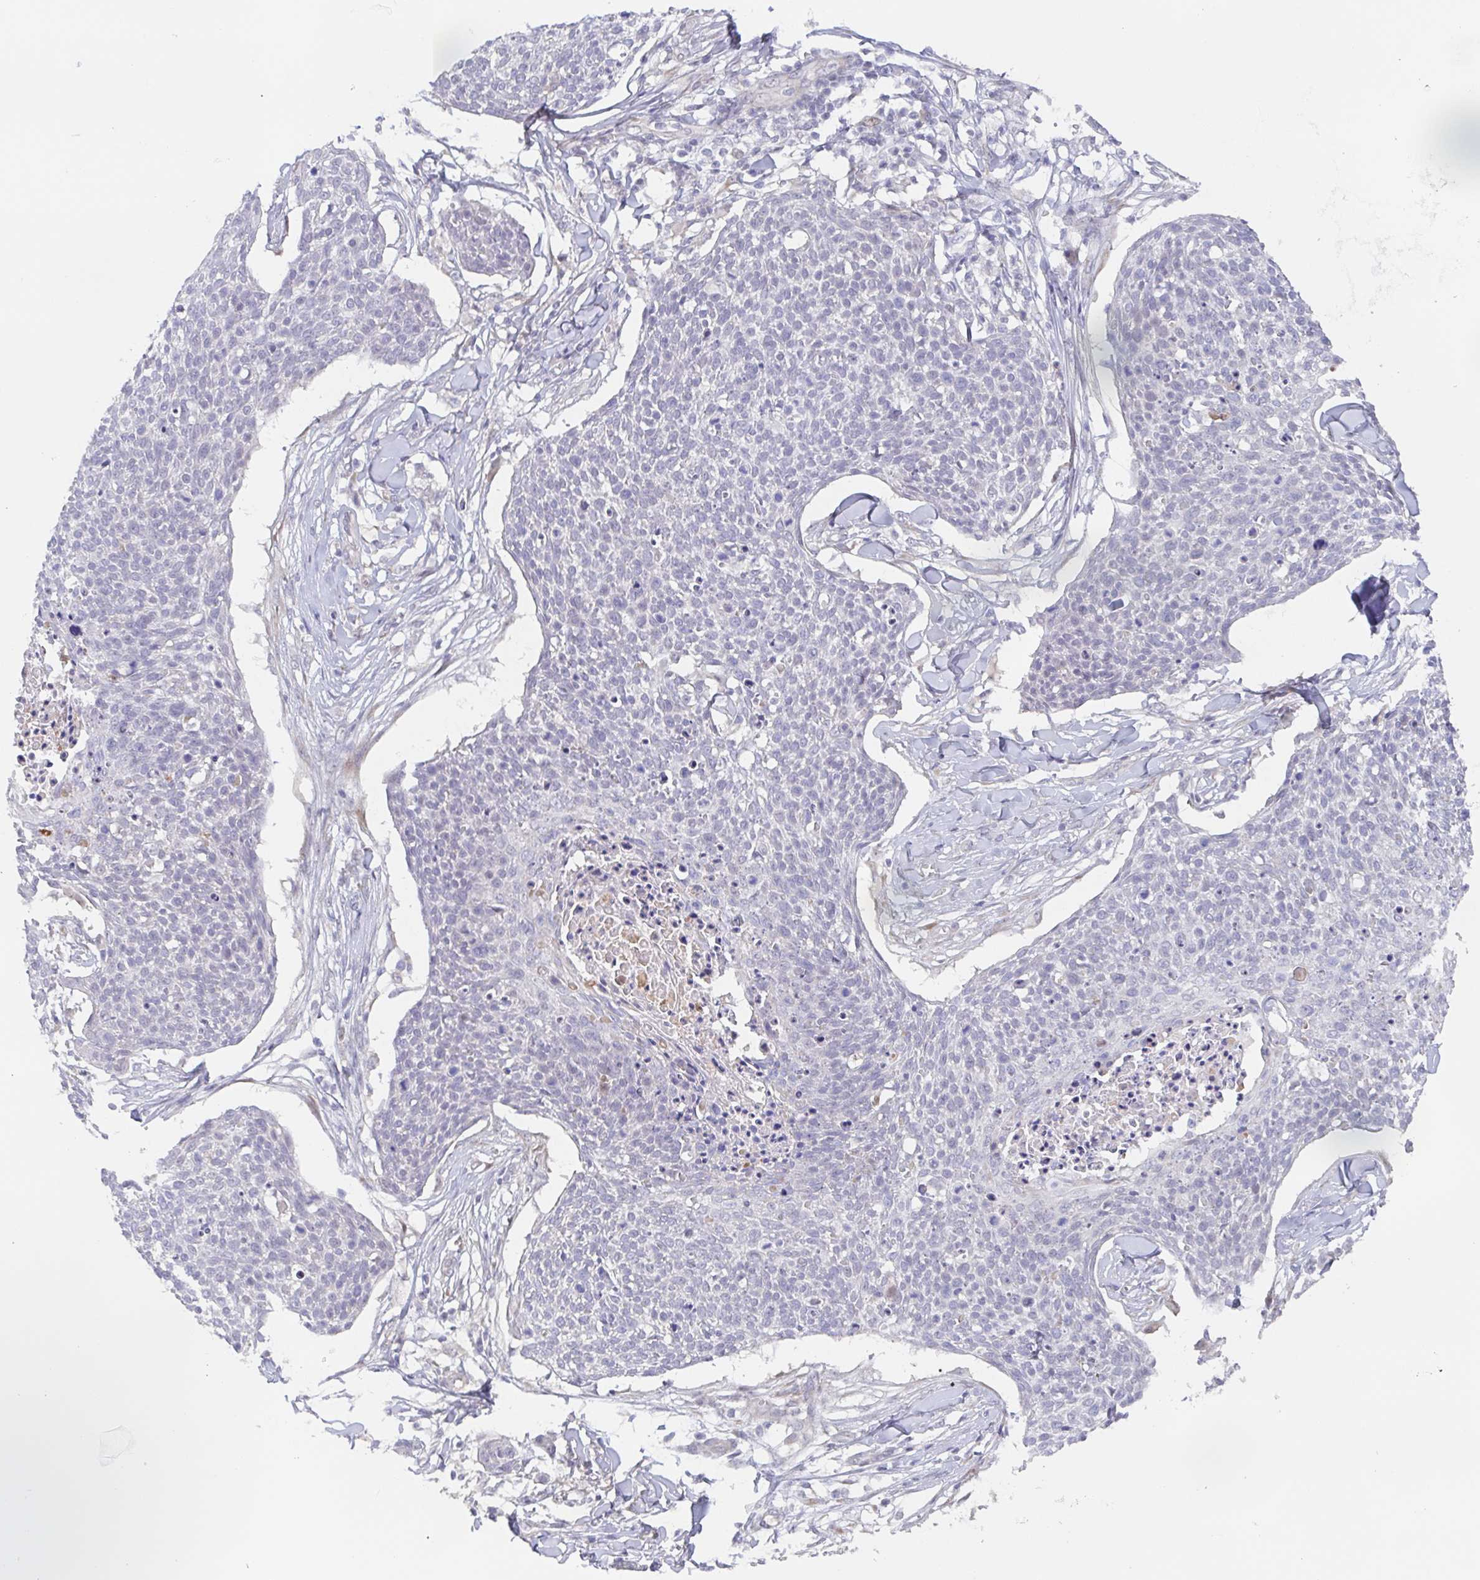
{"staining": {"intensity": "negative", "quantity": "none", "location": "none"}, "tissue": "skin cancer", "cell_type": "Tumor cells", "image_type": "cancer", "snomed": [{"axis": "morphology", "description": "Squamous cell carcinoma, NOS"}, {"axis": "topography", "description": "Skin"}, {"axis": "topography", "description": "Vulva"}], "caption": "Immunohistochemistry photomicrograph of human skin cancer (squamous cell carcinoma) stained for a protein (brown), which displays no staining in tumor cells.", "gene": "POU2F3", "patient": {"sex": "female", "age": 75}}